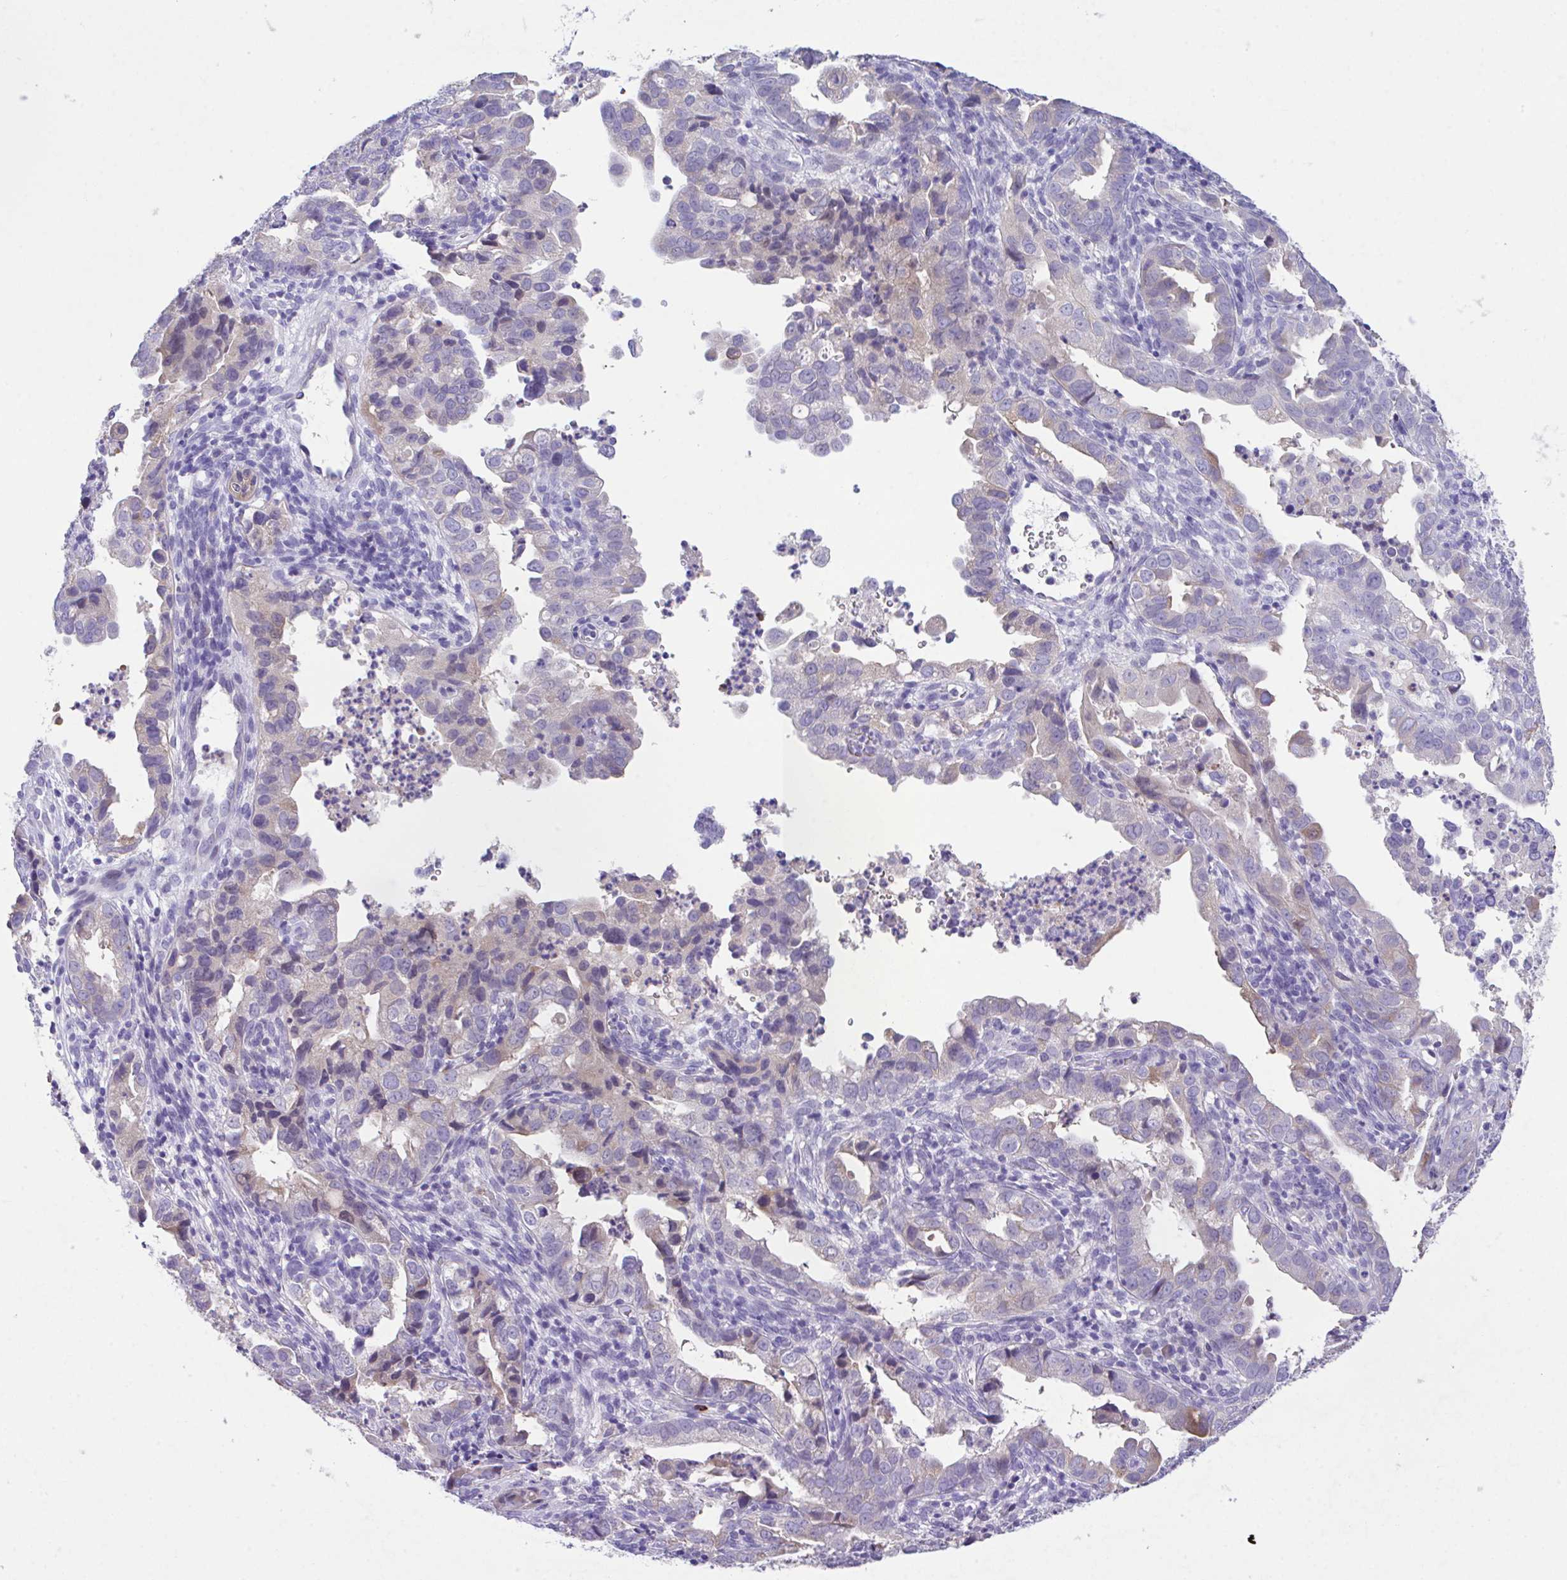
{"staining": {"intensity": "negative", "quantity": "none", "location": "none"}, "tissue": "endometrial cancer", "cell_type": "Tumor cells", "image_type": "cancer", "snomed": [{"axis": "morphology", "description": "Adenocarcinoma, NOS"}, {"axis": "topography", "description": "Endometrium"}], "caption": "IHC of human endometrial cancer (adenocarcinoma) exhibits no expression in tumor cells.", "gene": "HOXB4", "patient": {"sex": "female", "age": 57}}